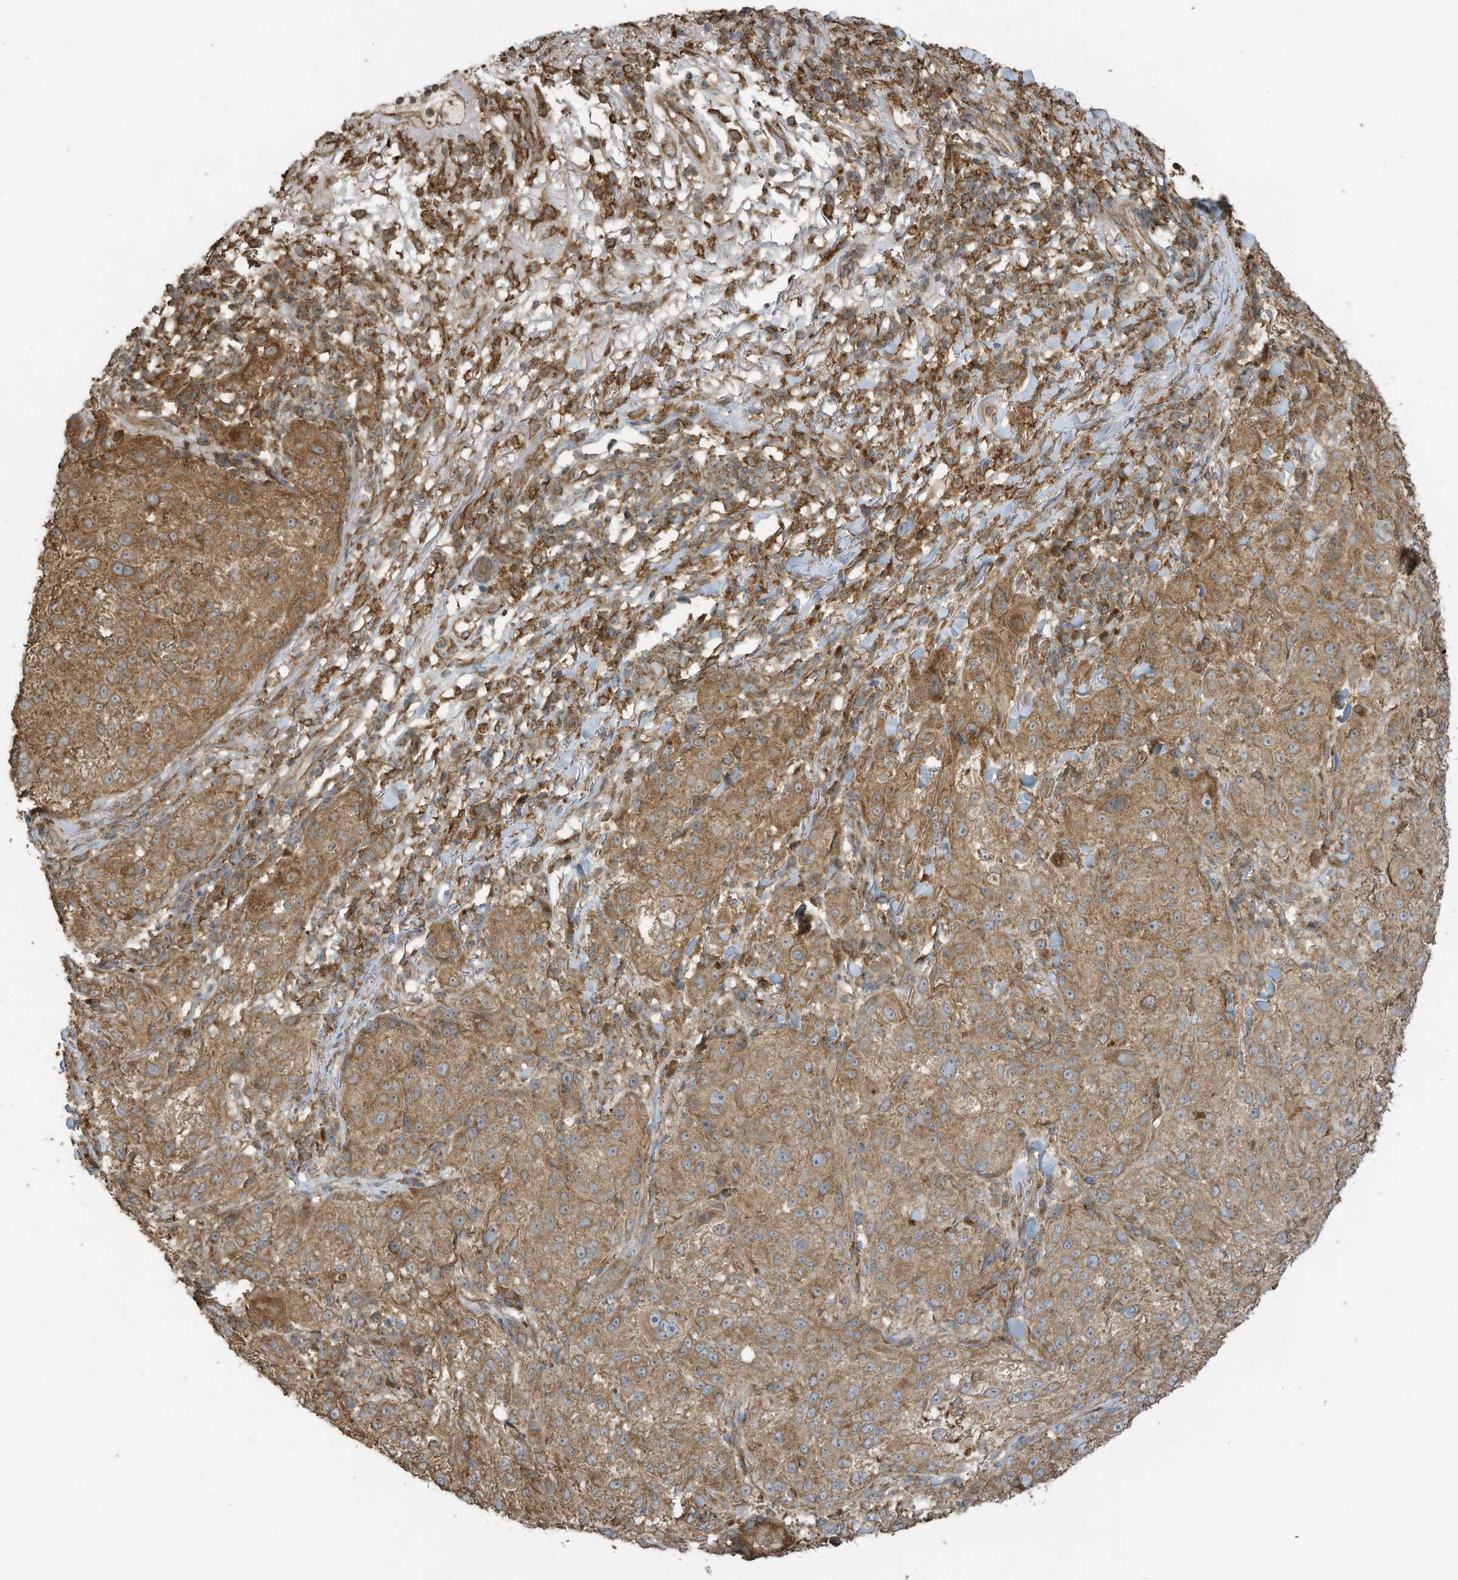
{"staining": {"intensity": "moderate", "quantity": ">75%", "location": "cytoplasmic/membranous"}, "tissue": "melanoma", "cell_type": "Tumor cells", "image_type": "cancer", "snomed": [{"axis": "morphology", "description": "Necrosis, NOS"}, {"axis": "morphology", "description": "Malignant melanoma, NOS"}, {"axis": "topography", "description": "Skin"}], "caption": "Malignant melanoma tissue demonstrates moderate cytoplasmic/membranous positivity in approximately >75% of tumor cells, visualized by immunohistochemistry. (Stains: DAB in brown, nuclei in blue, Microscopy: brightfield microscopy at high magnification).", "gene": "CGAS", "patient": {"sex": "female", "age": 87}}